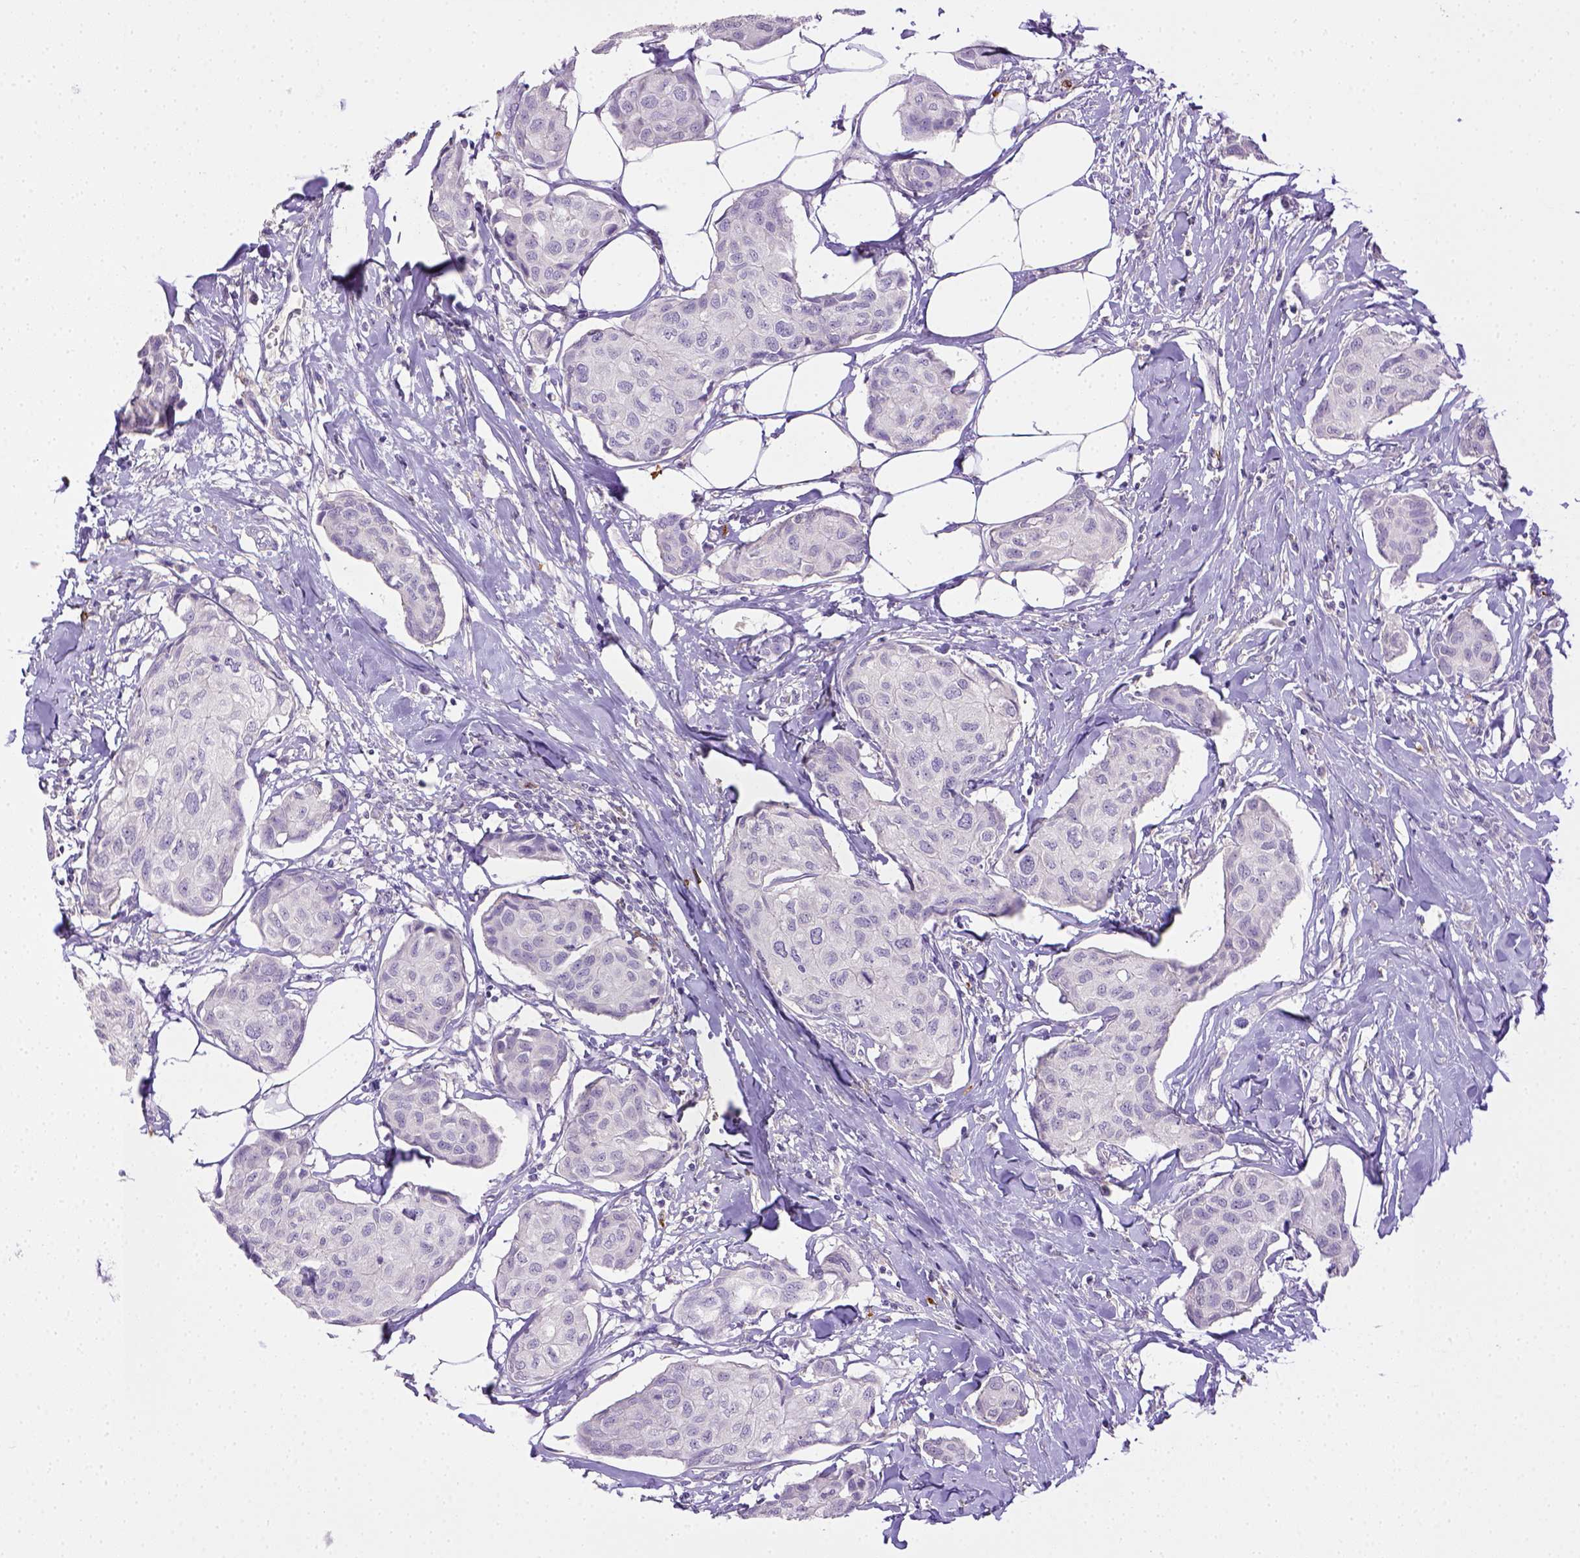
{"staining": {"intensity": "negative", "quantity": "none", "location": "none"}, "tissue": "breast cancer", "cell_type": "Tumor cells", "image_type": "cancer", "snomed": [{"axis": "morphology", "description": "Duct carcinoma"}, {"axis": "topography", "description": "Breast"}], "caption": "Tumor cells show no significant protein positivity in breast cancer.", "gene": "ITGAM", "patient": {"sex": "female", "age": 80}}